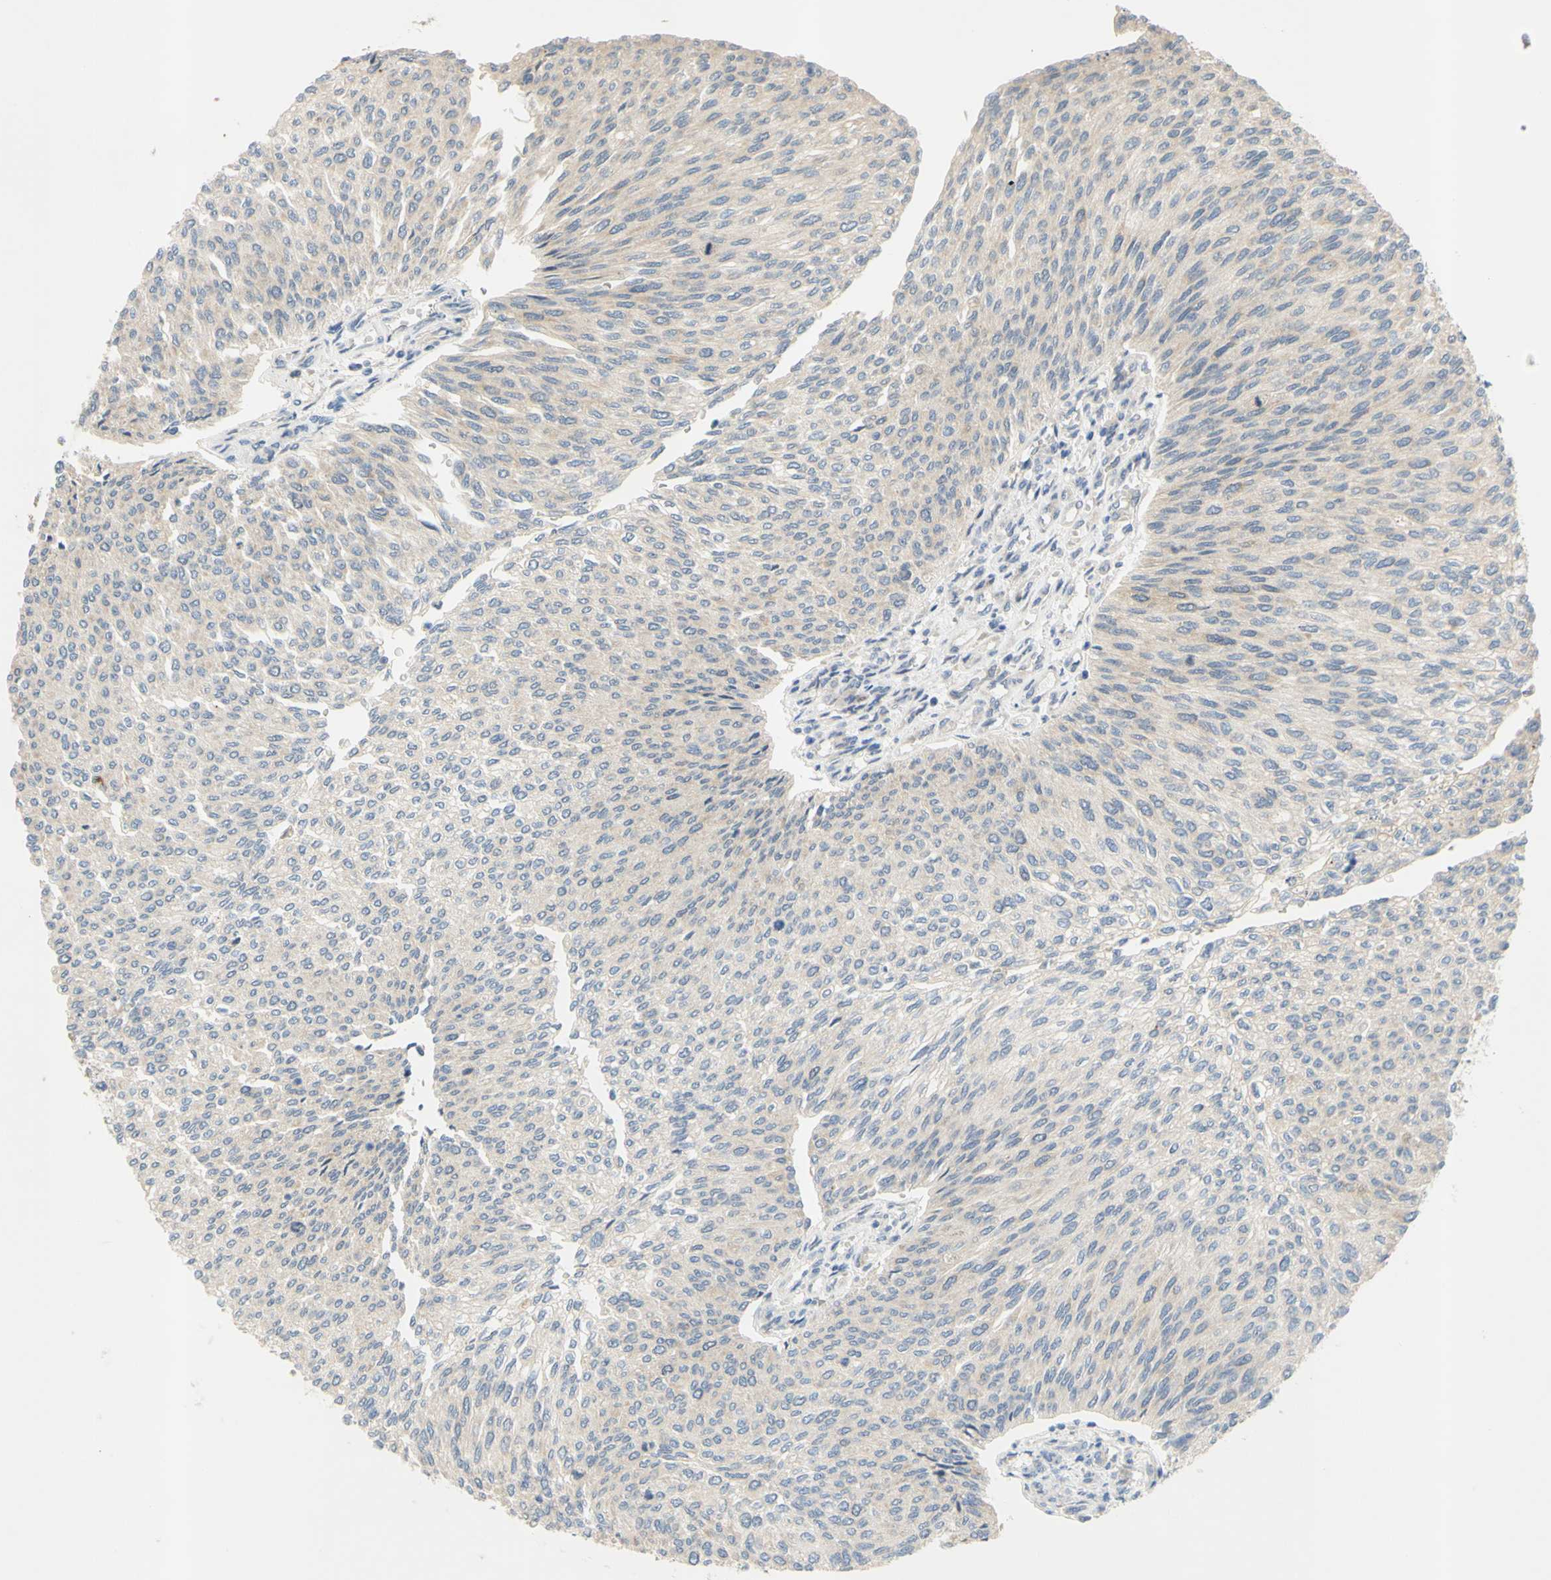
{"staining": {"intensity": "weak", "quantity": ">75%", "location": "cytoplasmic/membranous"}, "tissue": "urothelial cancer", "cell_type": "Tumor cells", "image_type": "cancer", "snomed": [{"axis": "morphology", "description": "Urothelial carcinoma, Low grade"}, {"axis": "topography", "description": "Urinary bladder"}], "caption": "High-power microscopy captured an immunohistochemistry photomicrograph of urothelial cancer, revealing weak cytoplasmic/membranous staining in approximately >75% of tumor cells. (brown staining indicates protein expression, while blue staining denotes nuclei).", "gene": "CCNB2", "patient": {"sex": "female", "age": 79}}